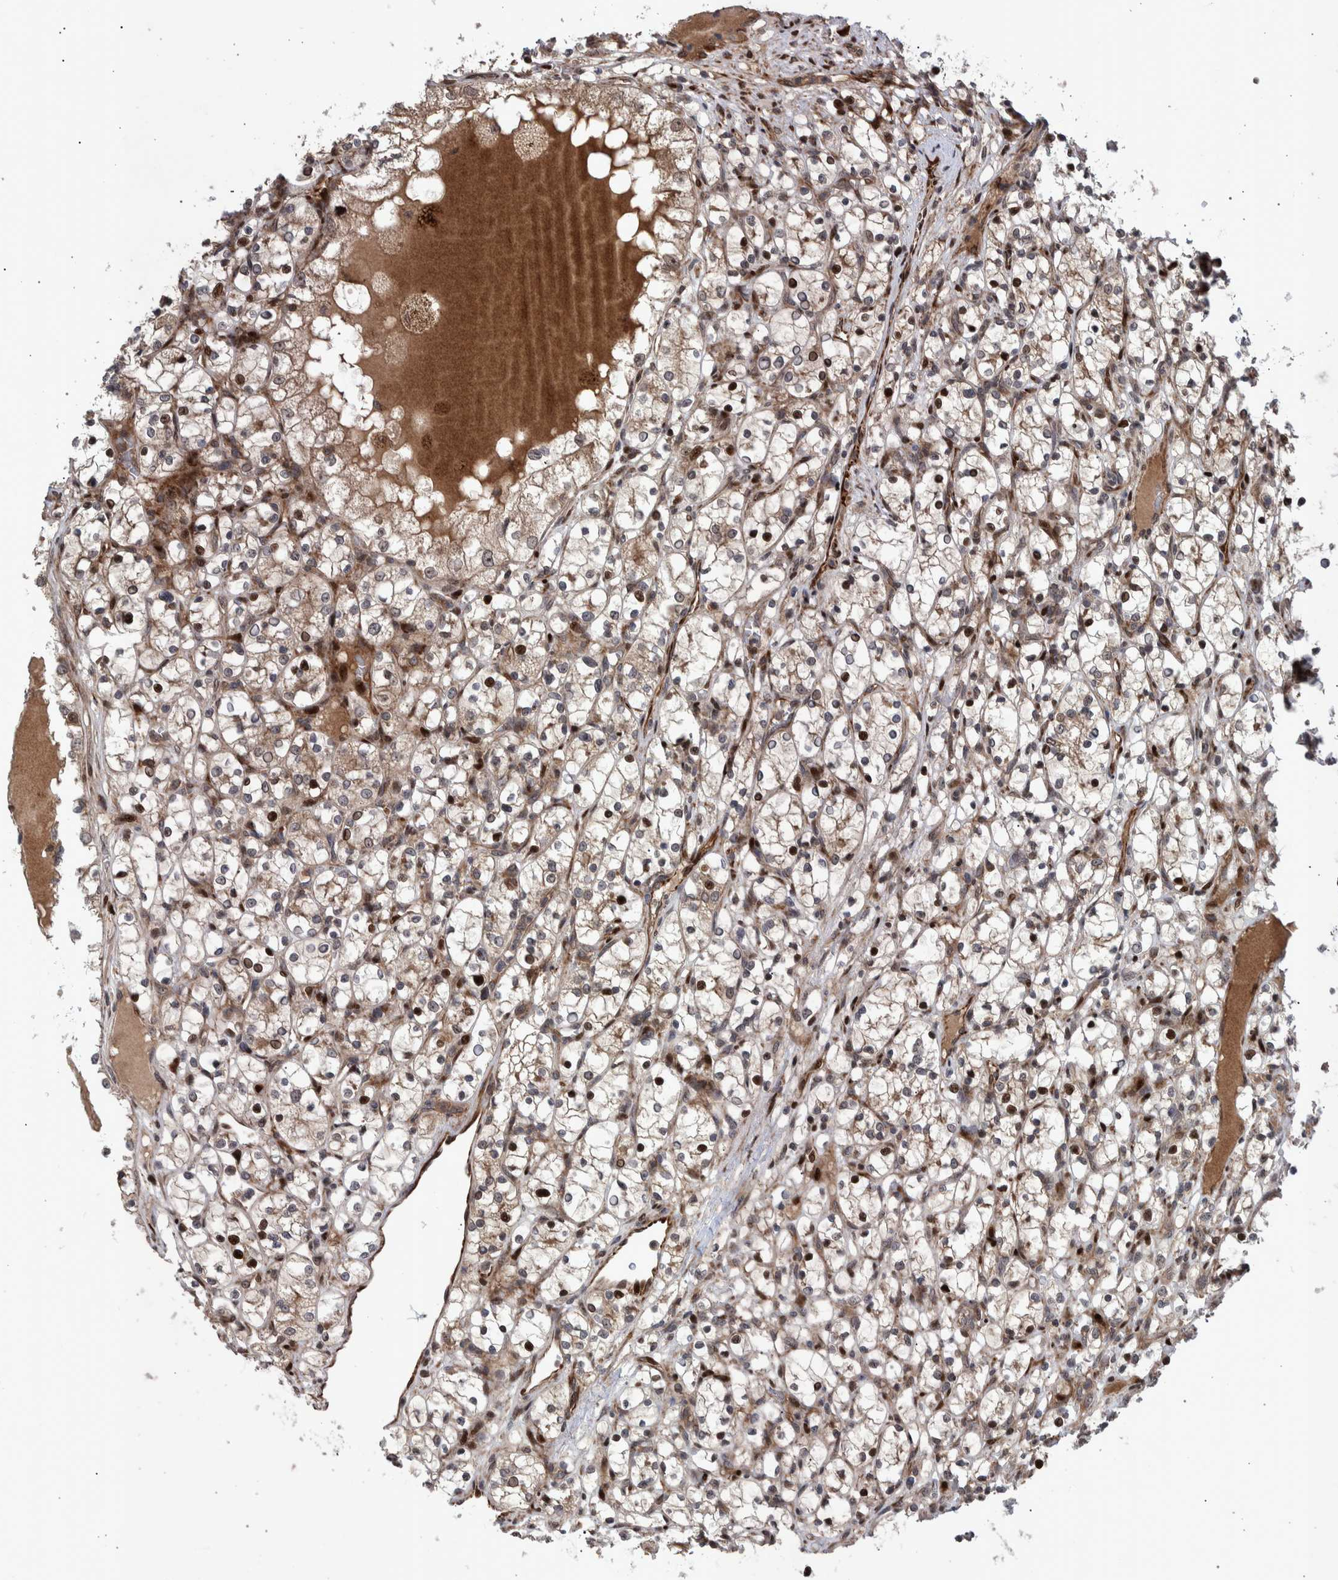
{"staining": {"intensity": "weak", "quantity": ">75%", "location": "cytoplasmic/membranous,nuclear"}, "tissue": "renal cancer", "cell_type": "Tumor cells", "image_type": "cancer", "snomed": [{"axis": "morphology", "description": "Adenocarcinoma, NOS"}, {"axis": "topography", "description": "Kidney"}], "caption": "Weak cytoplasmic/membranous and nuclear protein expression is present in approximately >75% of tumor cells in adenocarcinoma (renal). Nuclei are stained in blue.", "gene": "SHISA6", "patient": {"sex": "female", "age": 69}}